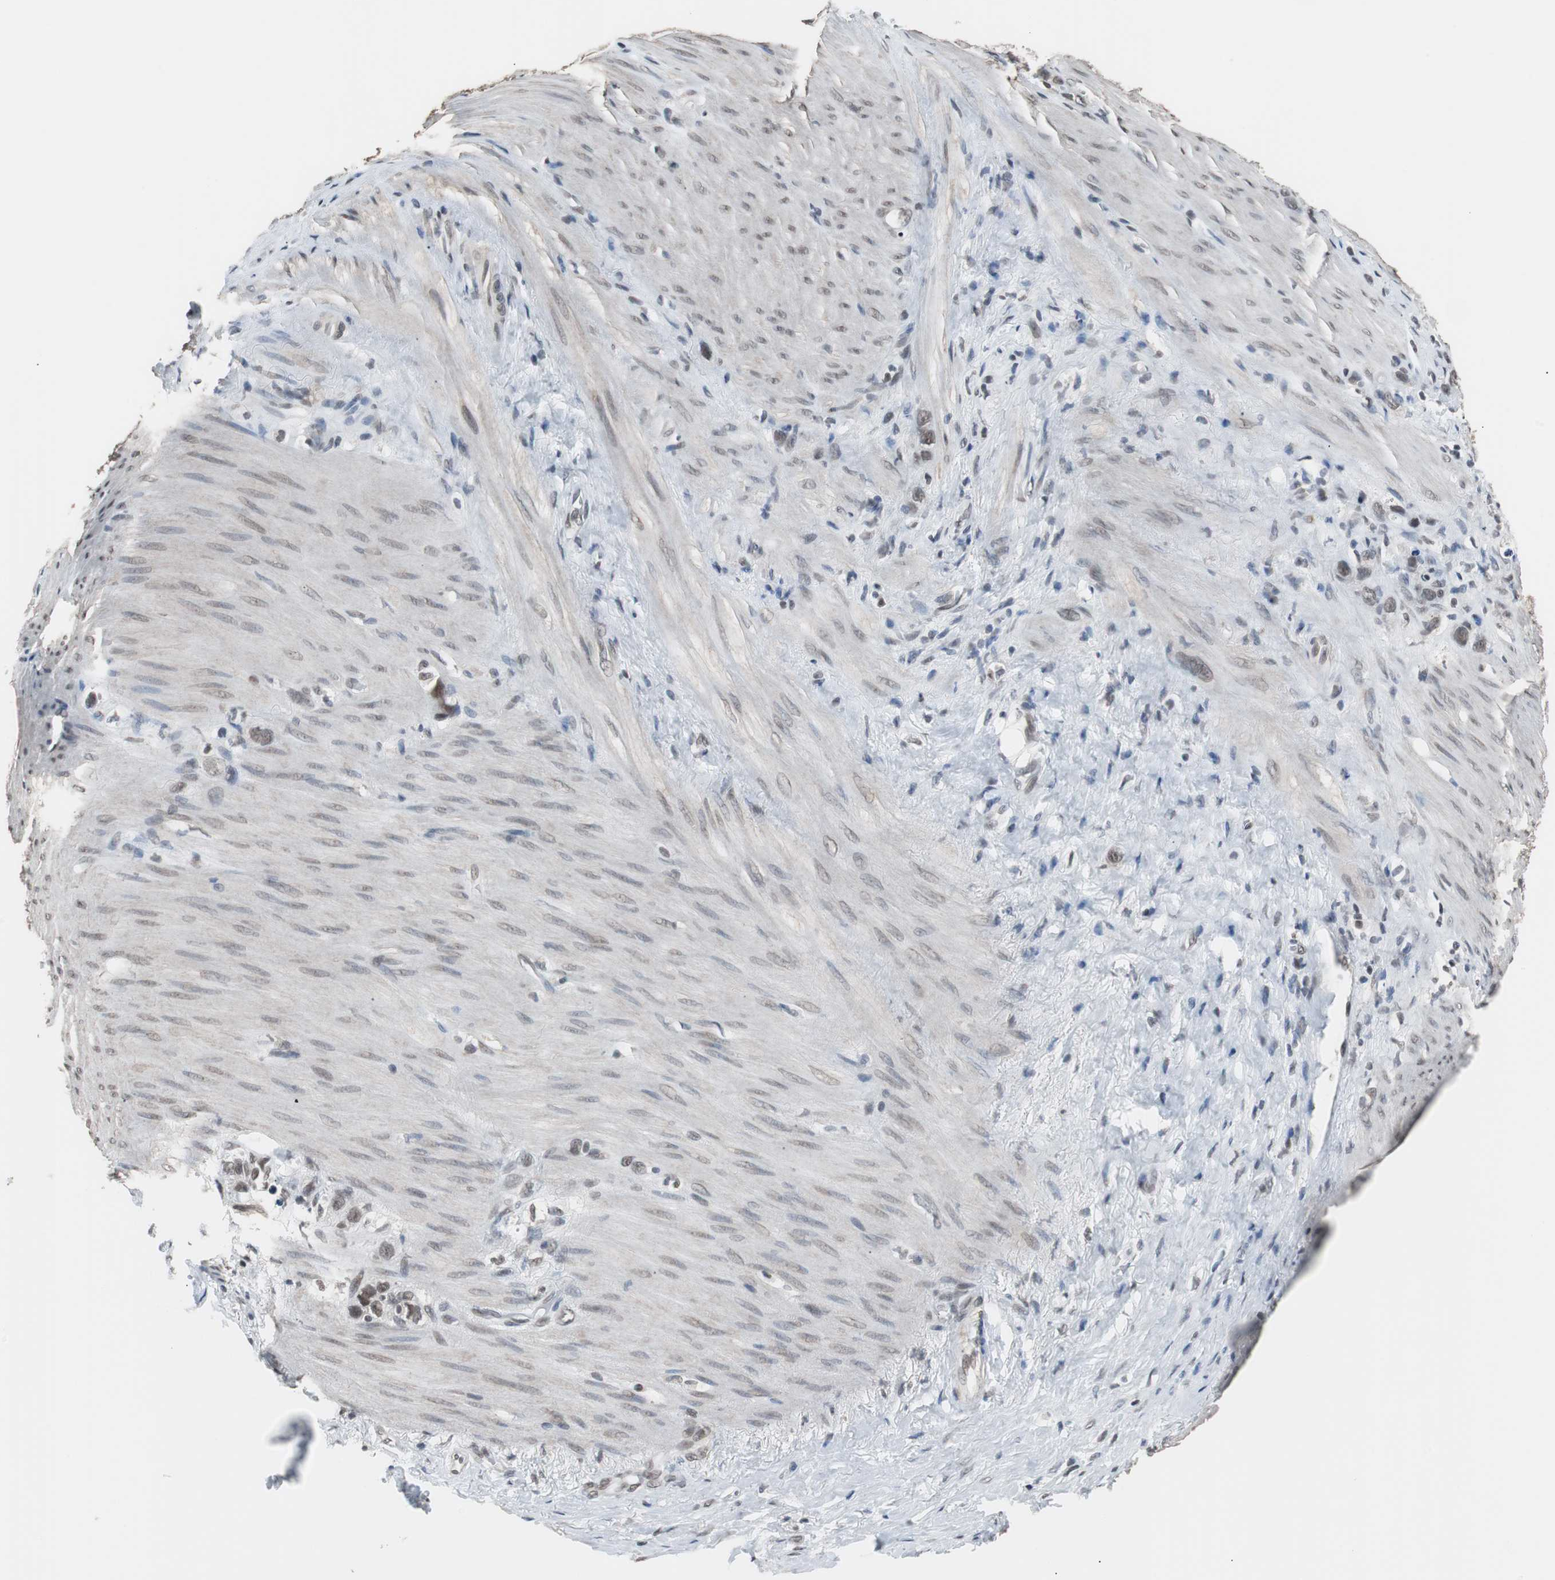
{"staining": {"intensity": "moderate", "quantity": ">75%", "location": "nuclear"}, "tissue": "stomach cancer", "cell_type": "Tumor cells", "image_type": "cancer", "snomed": [{"axis": "morphology", "description": "Normal tissue, NOS"}, {"axis": "morphology", "description": "Adenocarcinoma, NOS"}, {"axis": "morphology", "description": "Adenocarcinoma, High grade"}, {"axis": "topography", "description": "Stomach, upper"}, {"axis": "topography", "description": "Stomach"}], "caption": "Protein analysis of stomach cancer tissue exhibits moderate nuclear staining in about >75% of tumor cells.", "gene": "TAF7", "patient": {"sex": "female", "age": 65}}